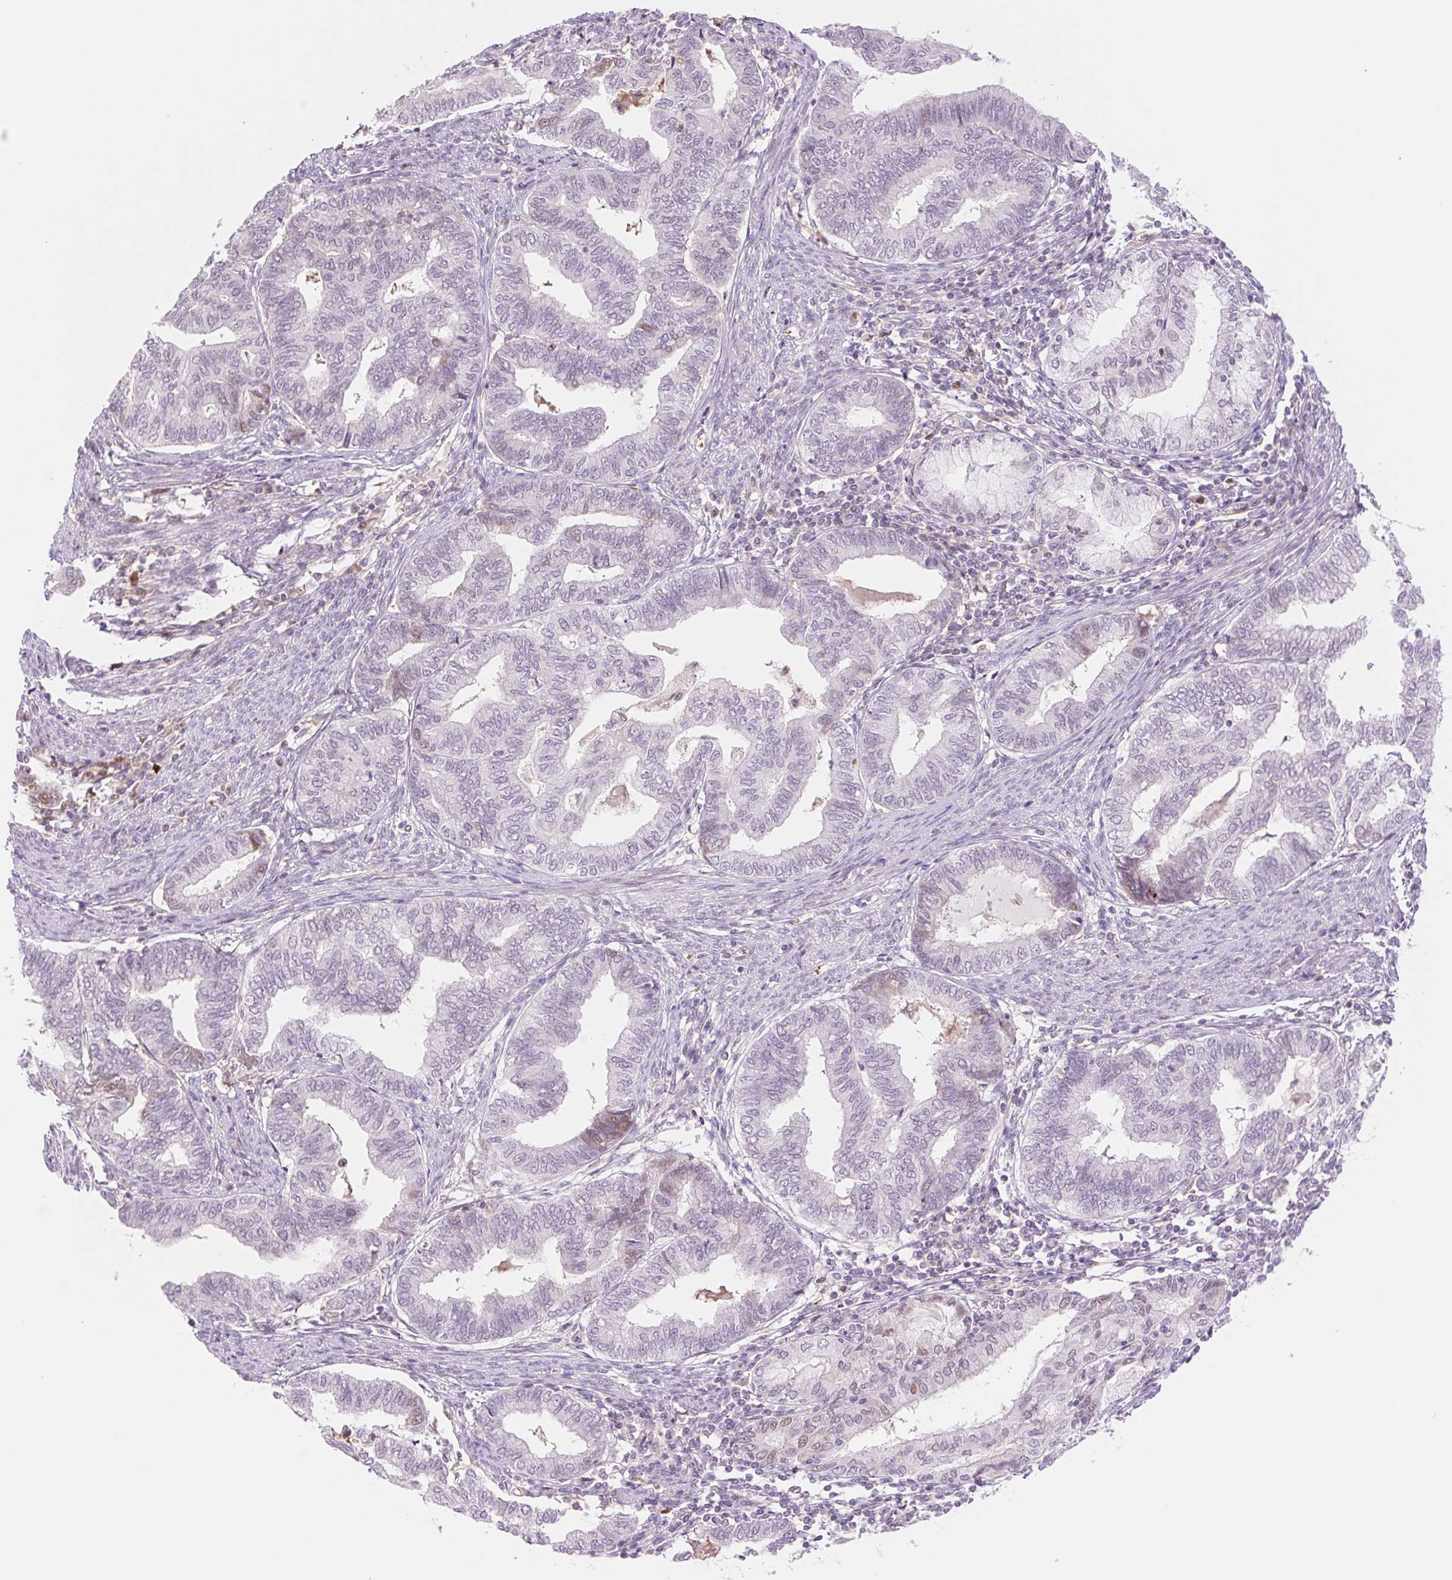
{"staining": {"intensity": "negative", "quantity": "none", "location": "none"}, "tissue": "endometrial cancer", "cell_type": "Tumor cells", "image_type": "cancer", "snomed": [{"axis": "morphology", "description": "Adenocarcinoma, NOS"}, {"axis": "topography", "description": "Endometrium"}], "caption": "Tumor cells show no significant staining in endometrial adenocarcinoma. (Immunohistochemistry, brightfield microscopy, high magnification).", "gene": "HEBP1", "patient": {"sex": "female", "age": 79}}